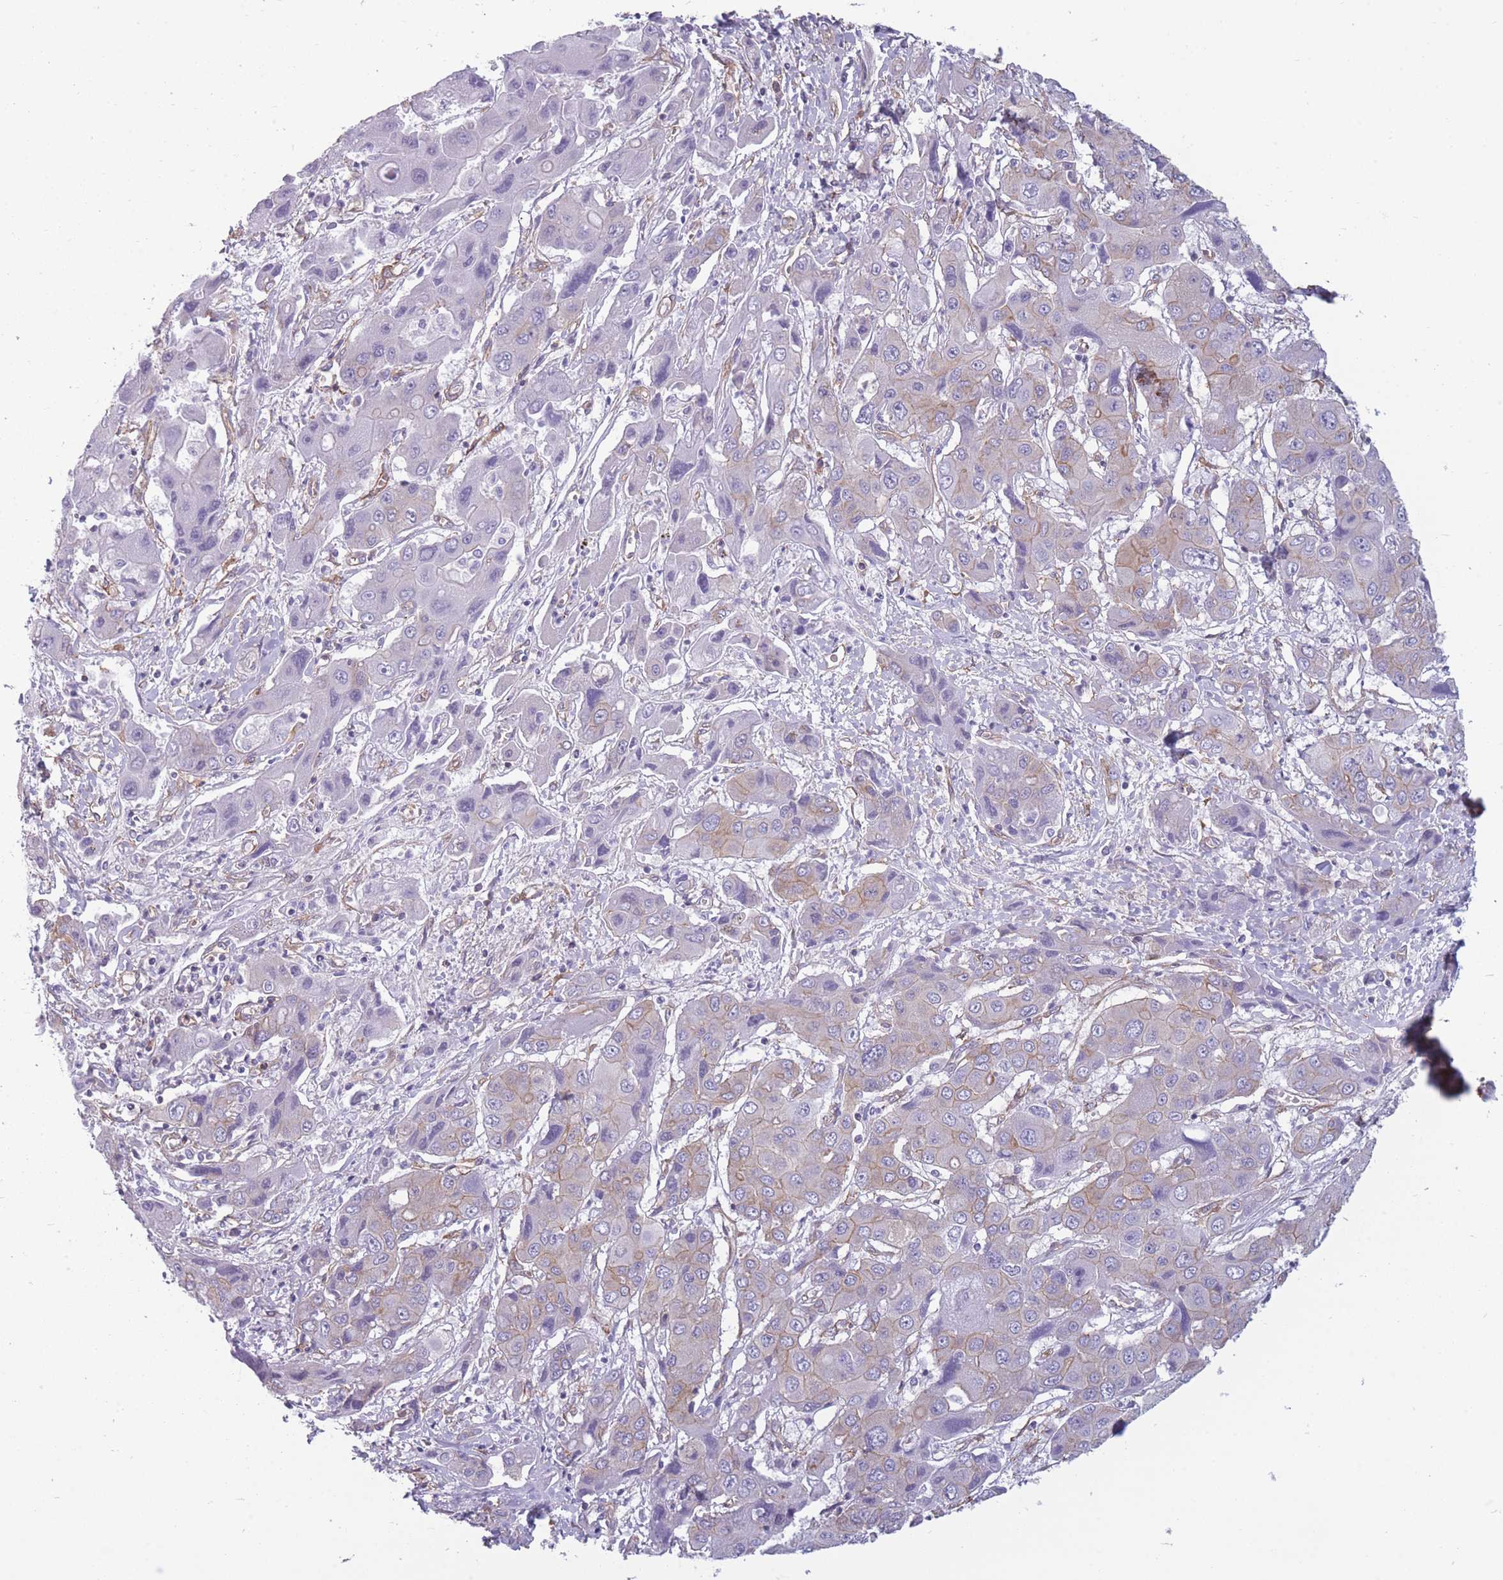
{"staining": {"intensity": "moderate", "quantity": "<25%", "location": "cytoplasmic/membranous"}, "tissue": "liver cancer", "cell_type": "Tumor cells", "image_type": "cancer", "snomed": [{"axis": "morphology", "description": "Cholangiocarcinoma"}, {"axis": "topography", "description": "Liver"}], "caption": "Immunohistochemistry image of neoplastic tissue: human liver cancer (cholangiocarcinoma) stained using immunohistochemistry demonstrates low levels of moderate protein expression localized specifically in the cytoplasmic/membranous of tumor cells, appearing as a cytoplasmic/membranous brown color.", "gene": "ADD1", "patient": {"sex": "male", "age": 67}}